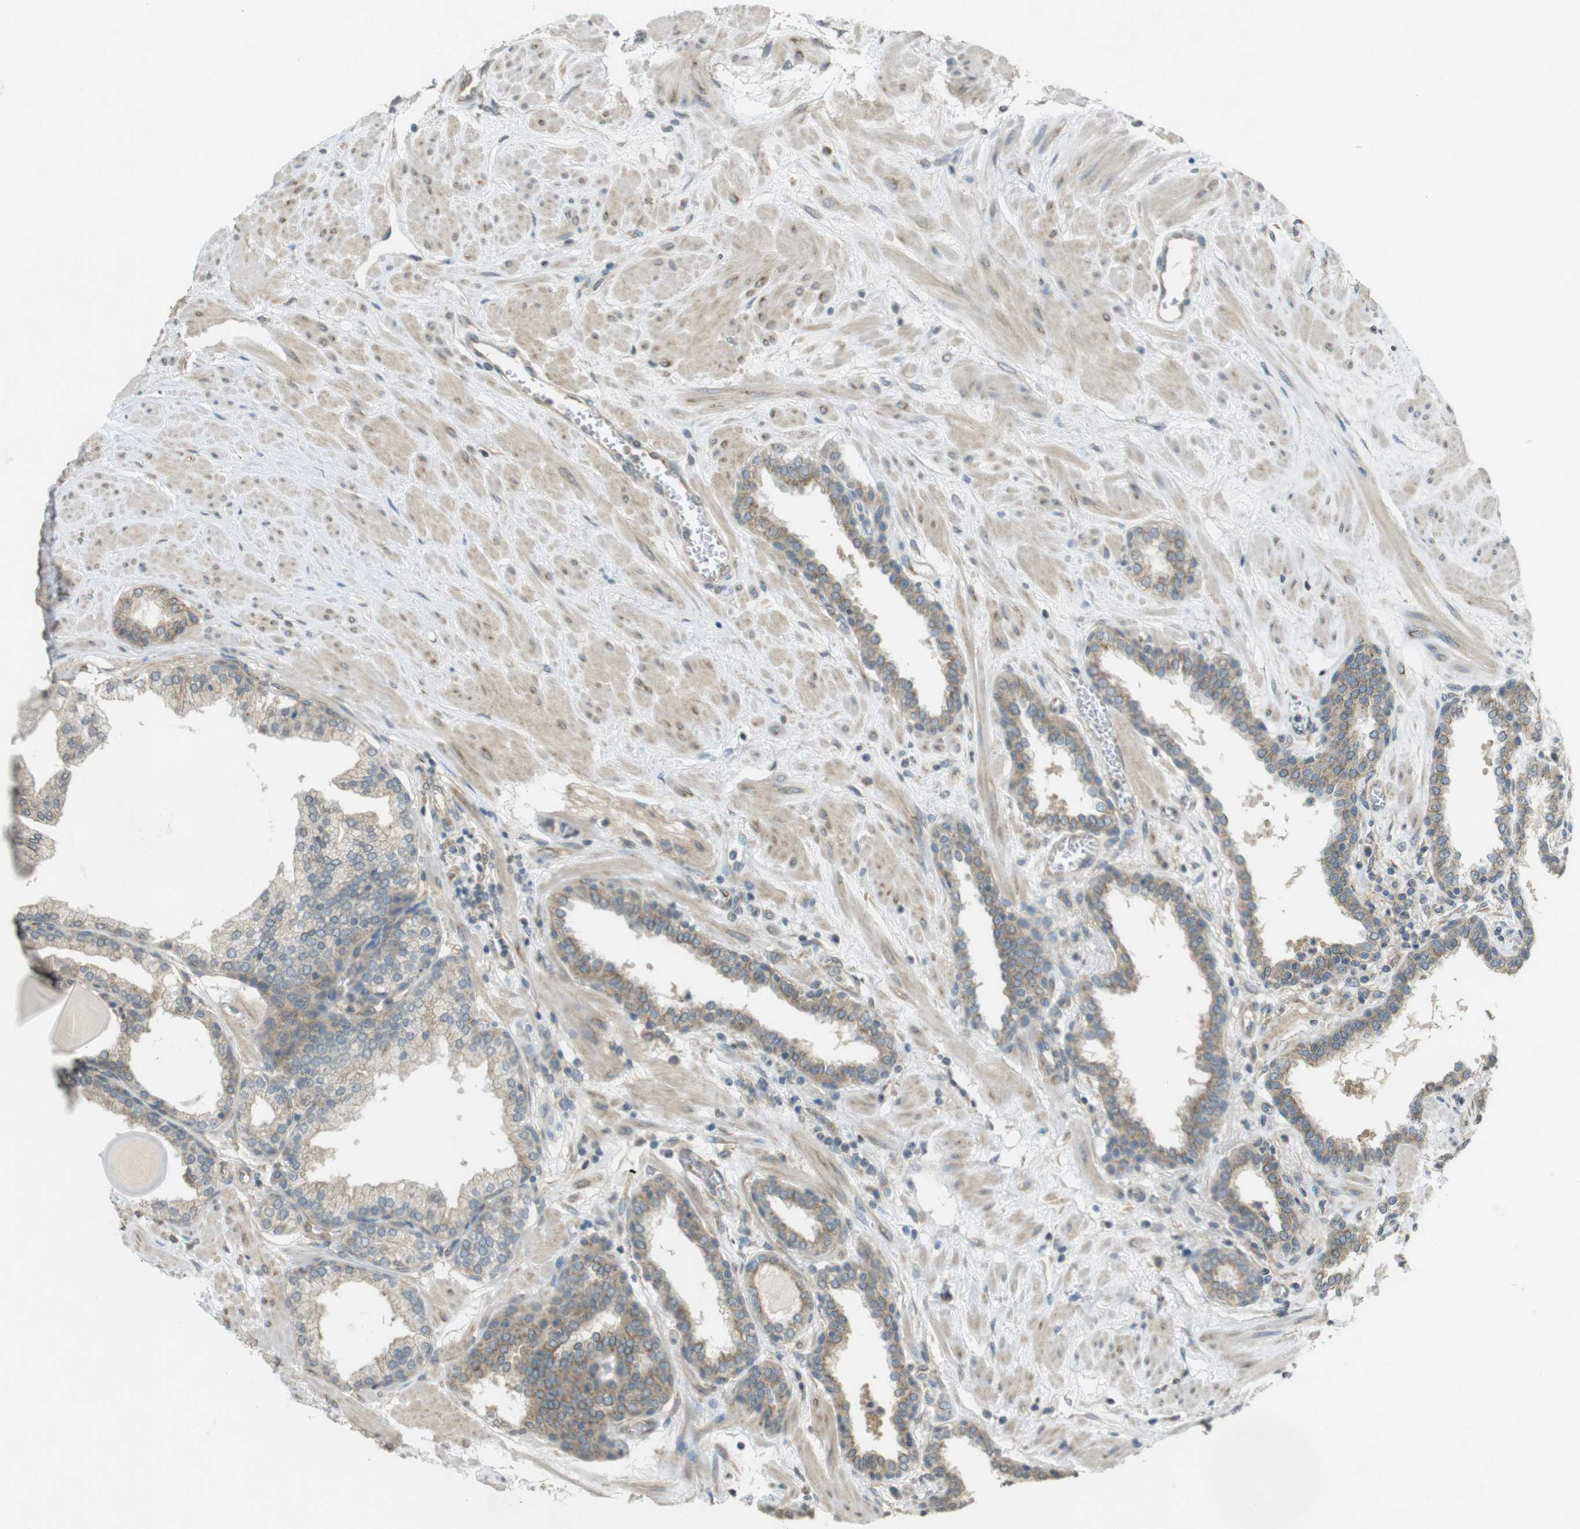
{"staining": {"intensity": "weak", "quantity": ">75%", "location": "cytoplasmic/membranous"}, "tissue": "prostate", "cell_type": "Glandular cells", "image_type": "normal", "snomed": [{"axis": "morphology", "description": "Normal tissue, NOS"}, {"axis": "topography", "description": "Prostate"}], "caption": "Immunohistochemistry histopathology image of unremarkable prostate: prostate stained using immunohistochemistry reveals low levels of weak protein expression localized specifically in the cytoplasmic/membranous of glandular cells, appearing as a cytoplasmic/membranous brown color.", "gene": "KIF5B", "patient": {"sex": "male", "age": 51}}